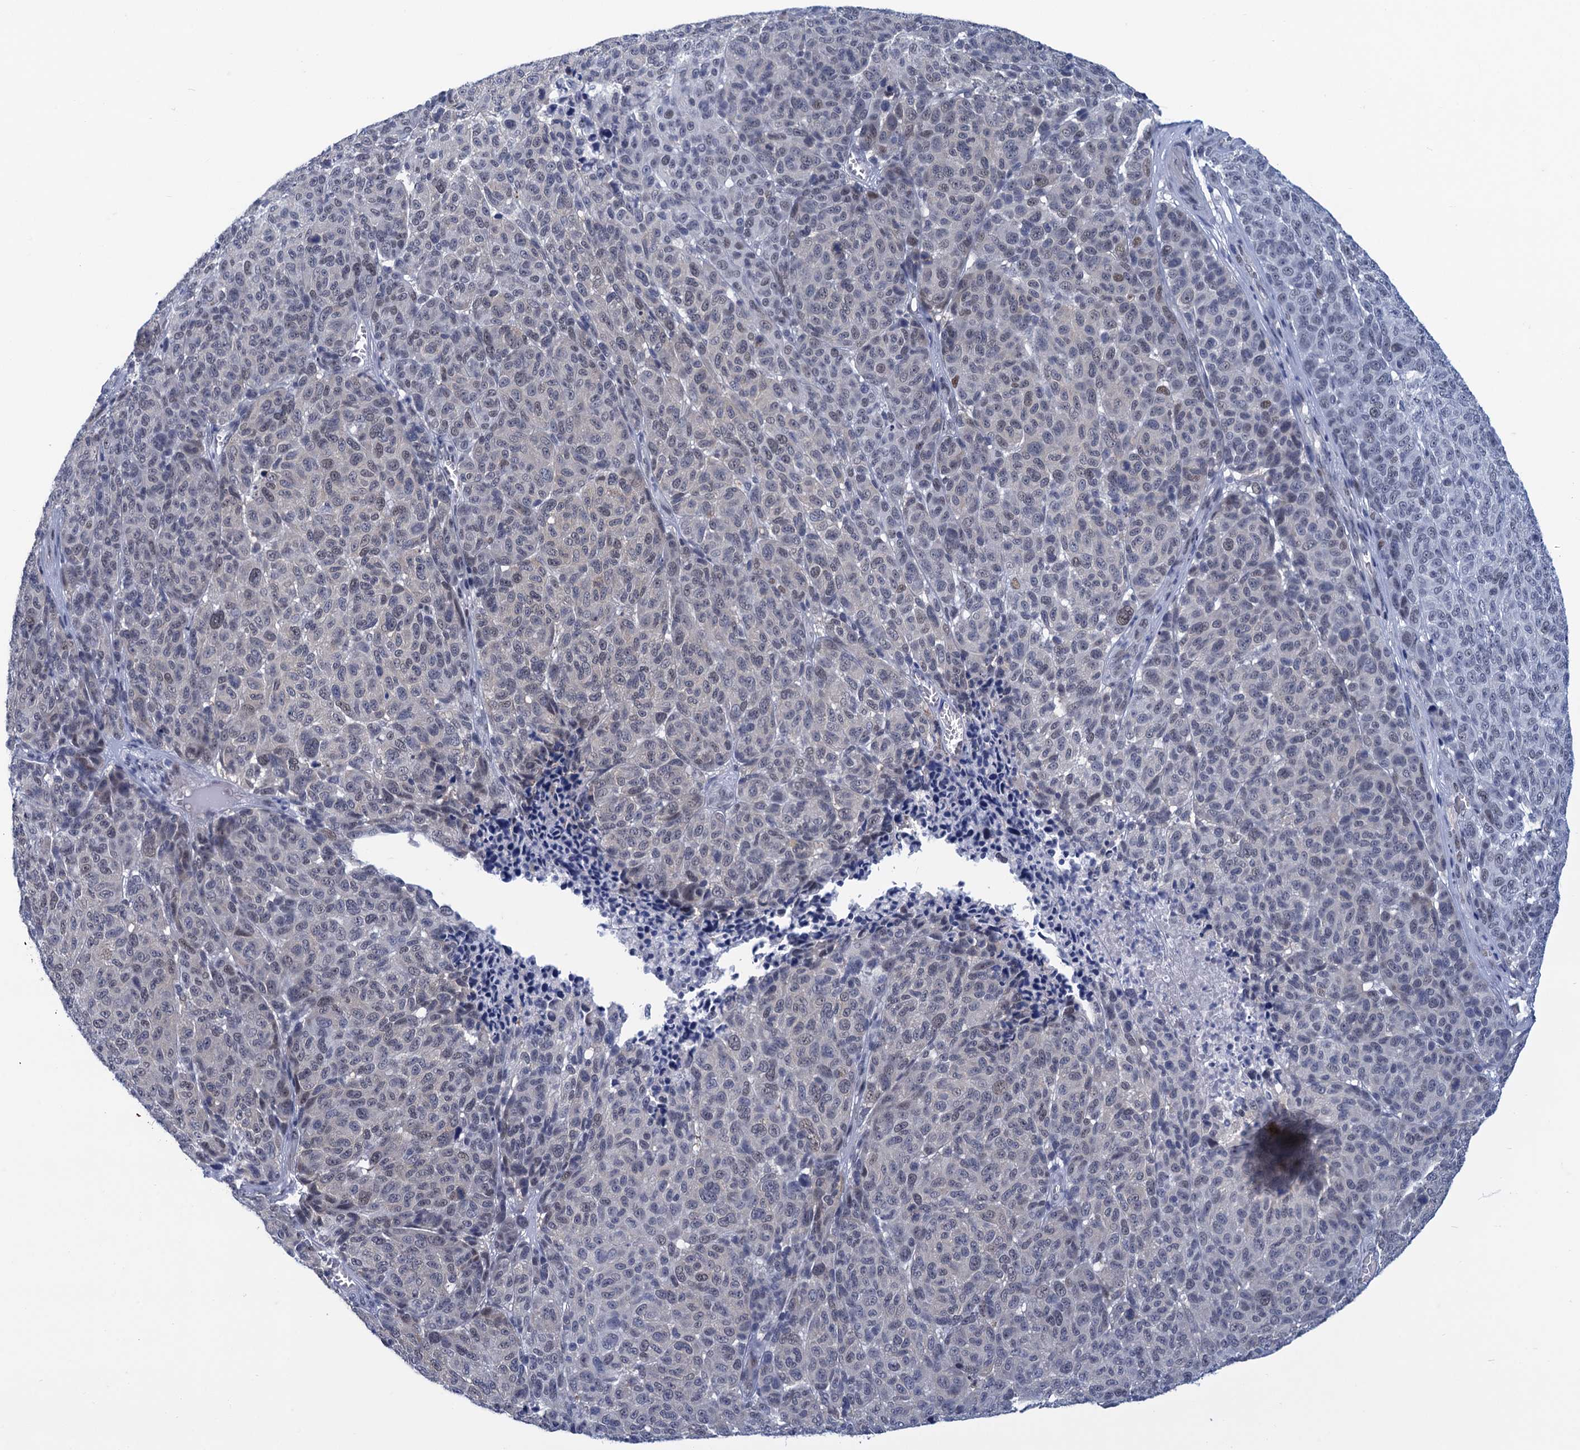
{"staining": {"intensity": "weak", "quantity": "<25%", "location": "nuclear"}, "tissue": "melanoma", "cell_type": "Tumor cells", "image_type": "cancer", "snomed": [{"axis": "morphology", "description": "Malignant melanoma, NOS"}, {"axis": "topography", "description": "Skin"}], "caption": "Immunohistochemistry histopathology image of human melanoma stained for a protein (brown), which demonstrates no staining in tumor cells.", "gene": "GINS3", "patient": {"sex": "male", "age": 49}}